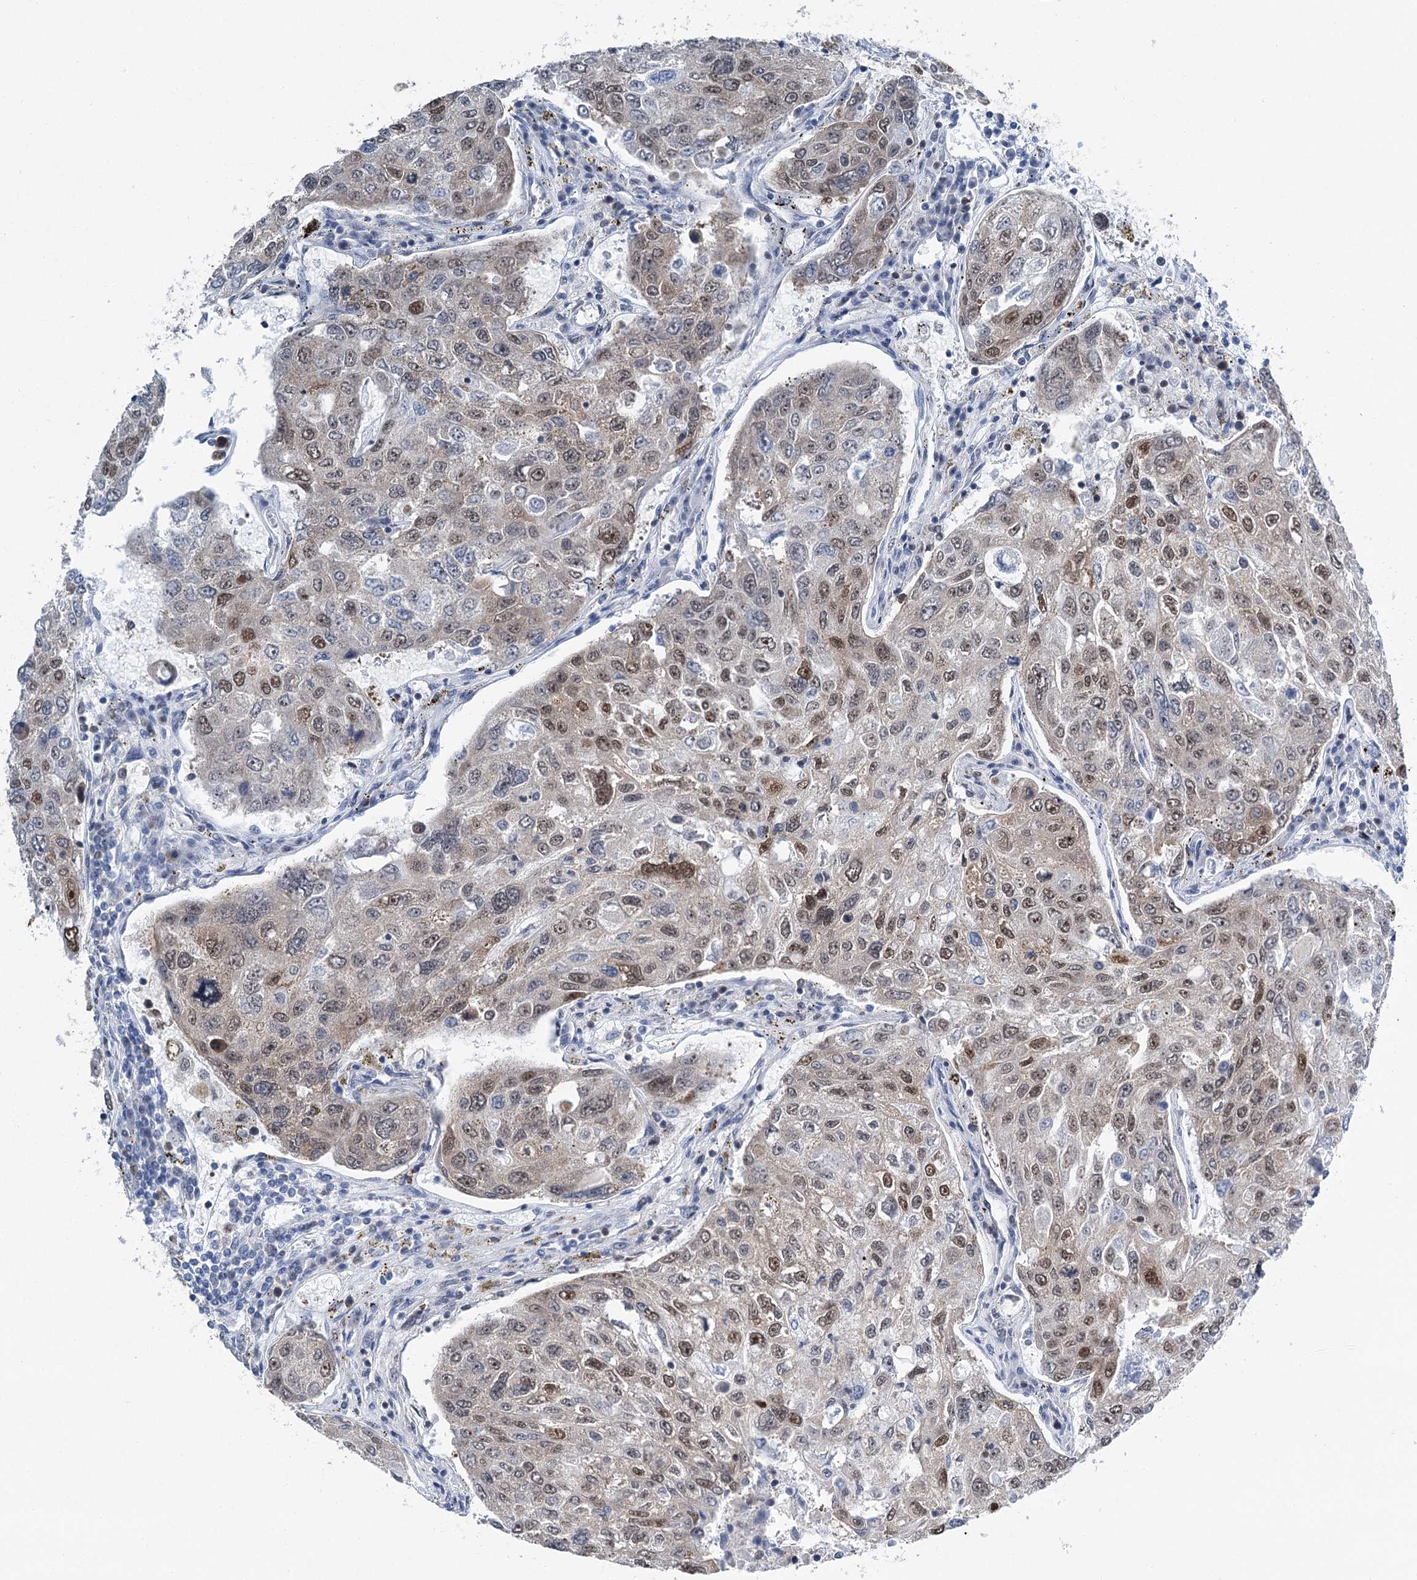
{"staining": {"intensity": "moderate", "quantity": "25%-75%", "location": "nuclear"}, "tissue": "urothelial cancer", "cell_type": "Tumor cells", "image_type": "cancer", "snomed": [{"axis": "morphology", "description": "Urothelial carcinoma, High grade"}, {"axis": "topography", "description": "Lymph node"}, {"axis": "topography", "description": "Urinary bladder"}], "caption": "High-grade urothelial carcinoma stained with immunohistochemistry reveals moderate nuclear expression in approximately 25%-75% of tumor cells.", "gene": "HAT1", "patient": {"sex": "male", "age": 51}}